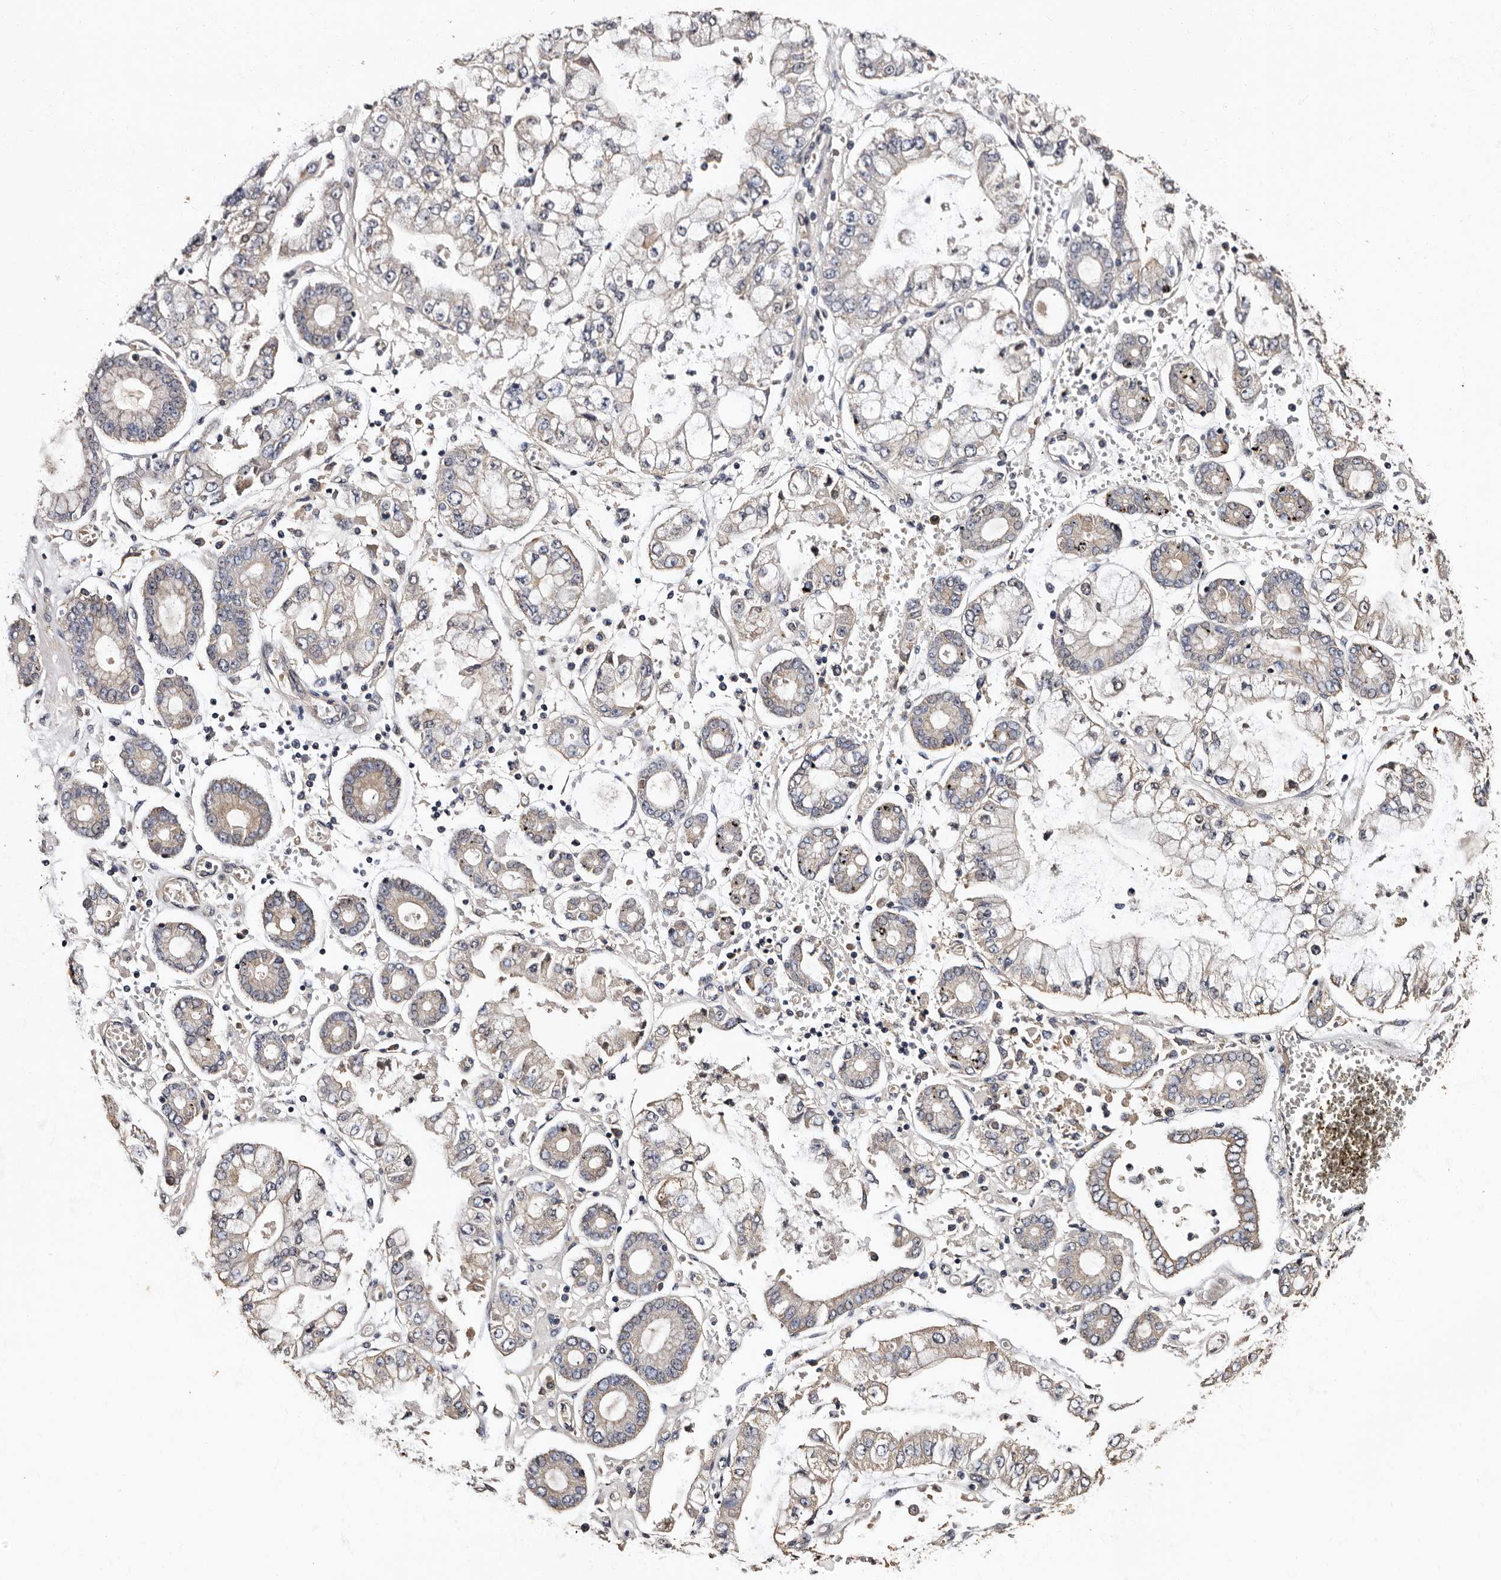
{"staining": {"intensity": "weak", "quantity": "<25%", "location": "cytoplasmic/membranous"}, "tissue": "stomach cancer", "cell_type": "Tumor cells", "image_type": "cancer", "snomed": [{"axis": "morphology", "description": "Adenocarcinoma, NOS"}, {"axis": "topography", "description": "Stomach"}], "caption": "High power microscopy photomicrograph of an immunohistochemistry photomicrograph of stomach cancer, revealing no significant expression in tumor cells.", "gene": "ADCK5", "patient": {"sex": "male", "age": 76}}